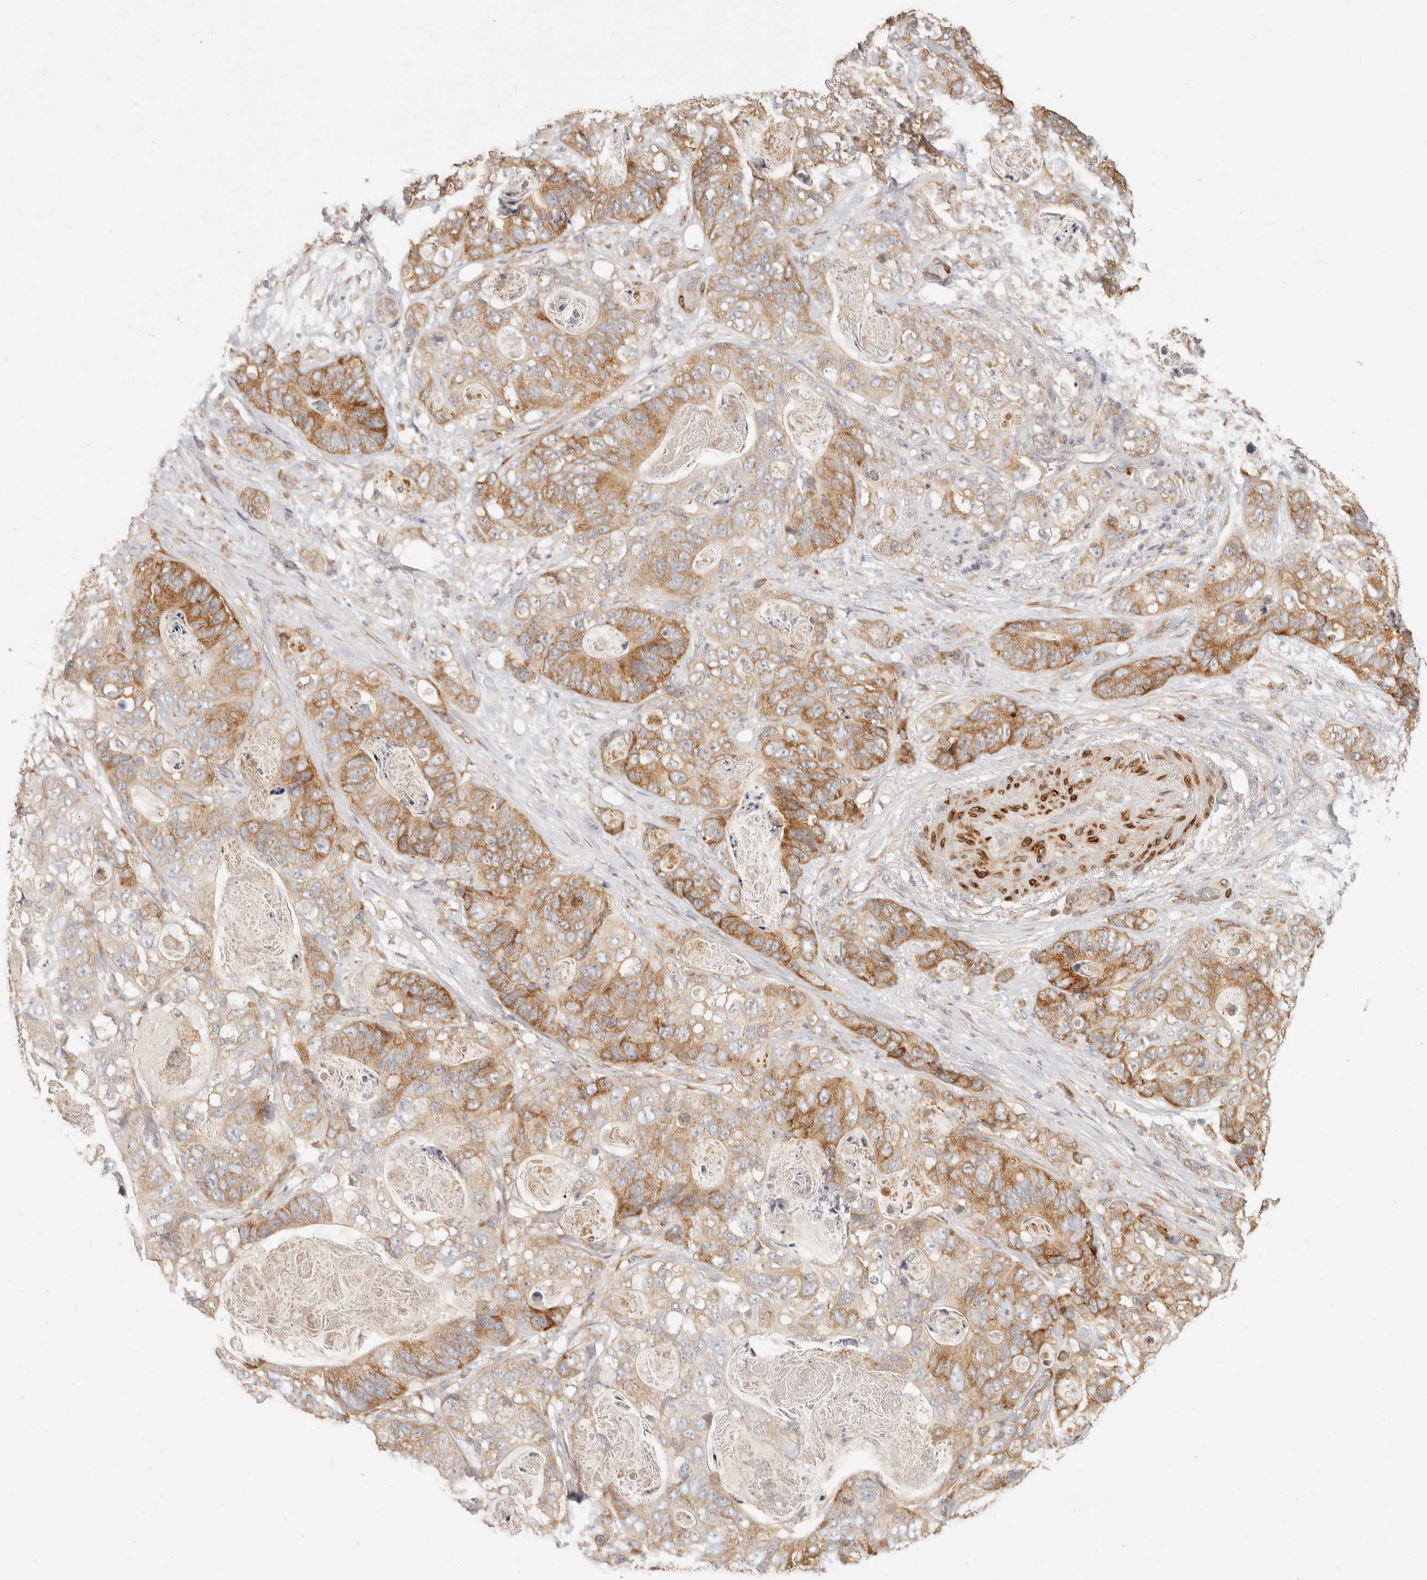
{"staining": {"intensity": "moderate", "quantity": ">75%", "location": "cytoplasmic/membranous"}, "tissue": "stomach cancer", "cell_type": "Tumor cells", "image_type": "cancer", "snomed": [{"axis": "morphology", "description": "Normal tissue, NOS"}, {"axis": "morphology", "description": "Adenocarcinoma, NOS"}, {"axis": "topography", "description": "Stomach"}], "caption": "Adenocarcinoma (stomach) stained with a brown dye displays moderate cytoplasmic/membranous positive staining in about >75% of tumor cells.", "gene": "PABPC4", "patient": {"sex": "female", "age": 89}}